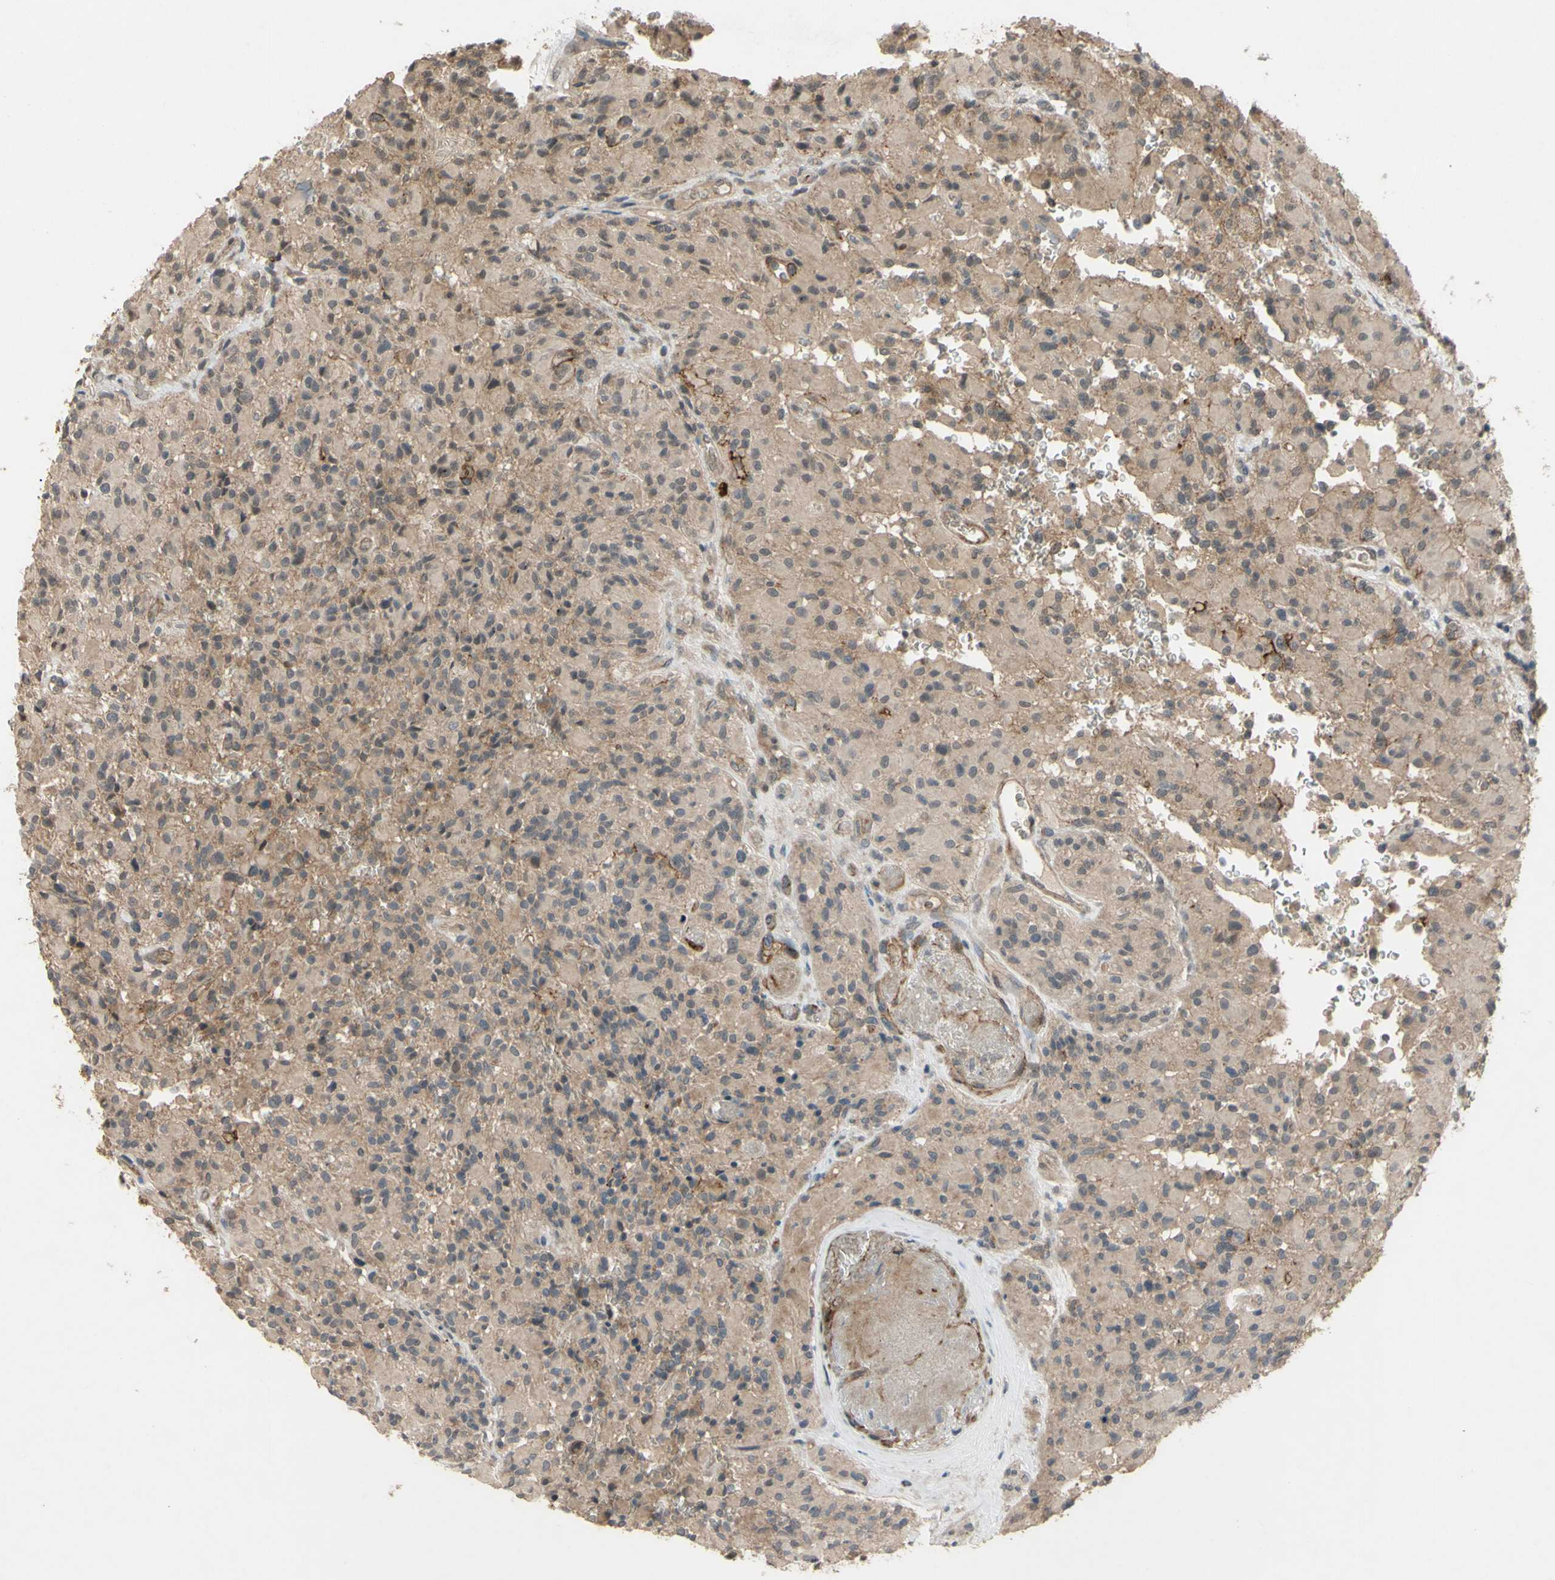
{"staining": {"intensity": "weak", "quantity": "25%-75%", "location": "cytoplasmic/membranous"}, "tissue": "glioma", "cell_type": "Tumor cells", "image_type": "cancer", "snomed": [{"axis": "morphology", "description": "Glioma, malignant, High grade"}, {"axis": "topography", "description": "Brain"}], "caption": "Immunohistochemical staining of high-grade glioma (malignant) demonstrates low levels of weak cytoplasmic/membranous protein staining in about 25%-75% of tumor cells.", "gene": "ALK", "patient": {"sex": "male", "age": 71}}